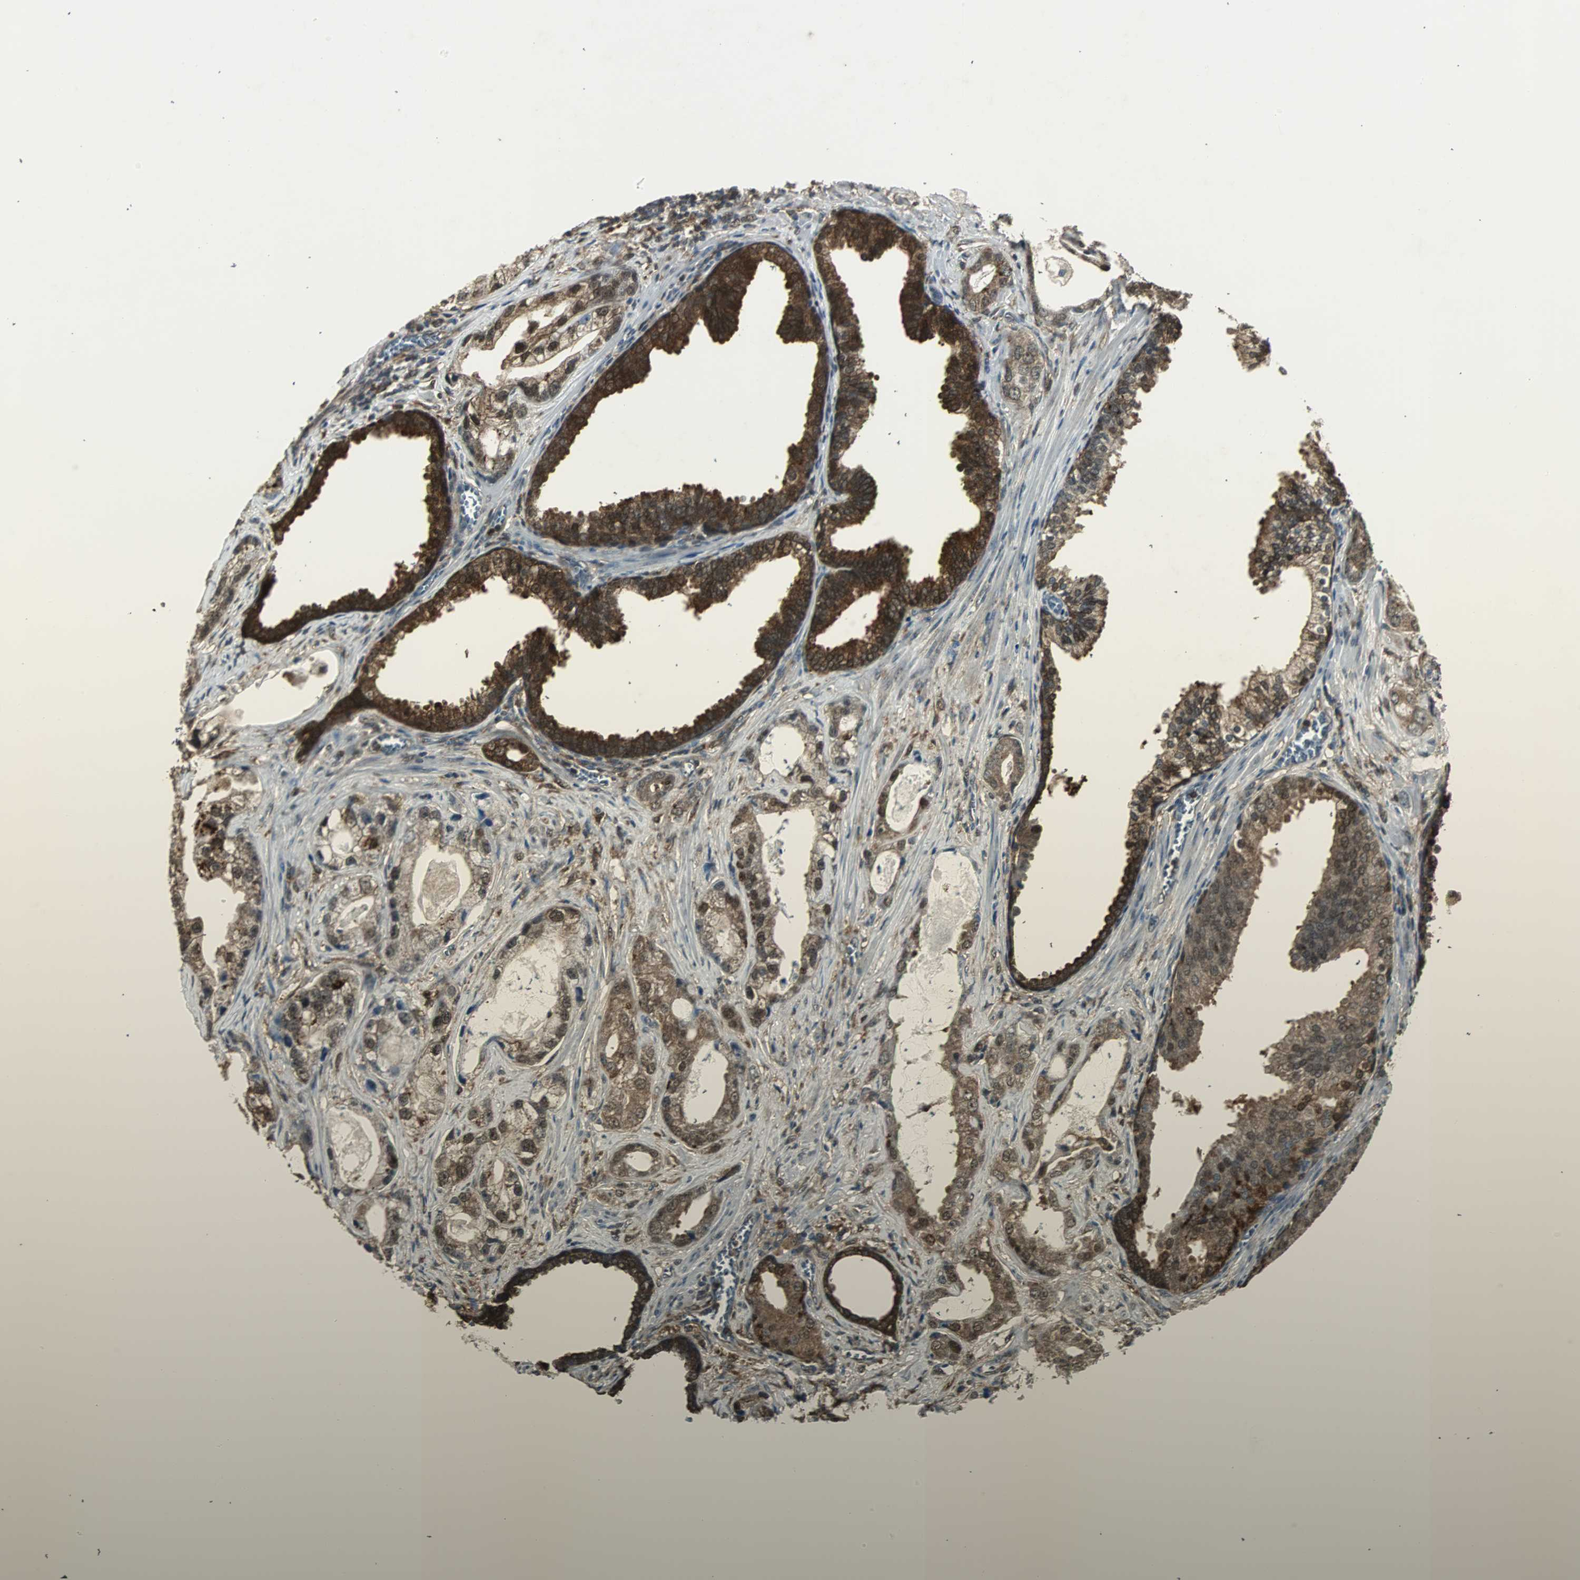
{"staining": {"intensity": "moderate", "quantity": ">75%", "location": "cytoplasmic/membranous,nuclear"}, "tissue": "prostate cancer", "cell_type": "Tumor cells", "image_type": "cancer", "snomed": [{"axis": "morphology", "description": "Adenocarcinoma, Low grade"}, {"axis": "topography", "description": "Prostate"}], "caption": "Human prostate low-grade adenocarcinoma stained with a protein marker shows moderate staining in tumor cells.", "gene": "PLIN3", "patient": {"sex": "male", "age": 59}}